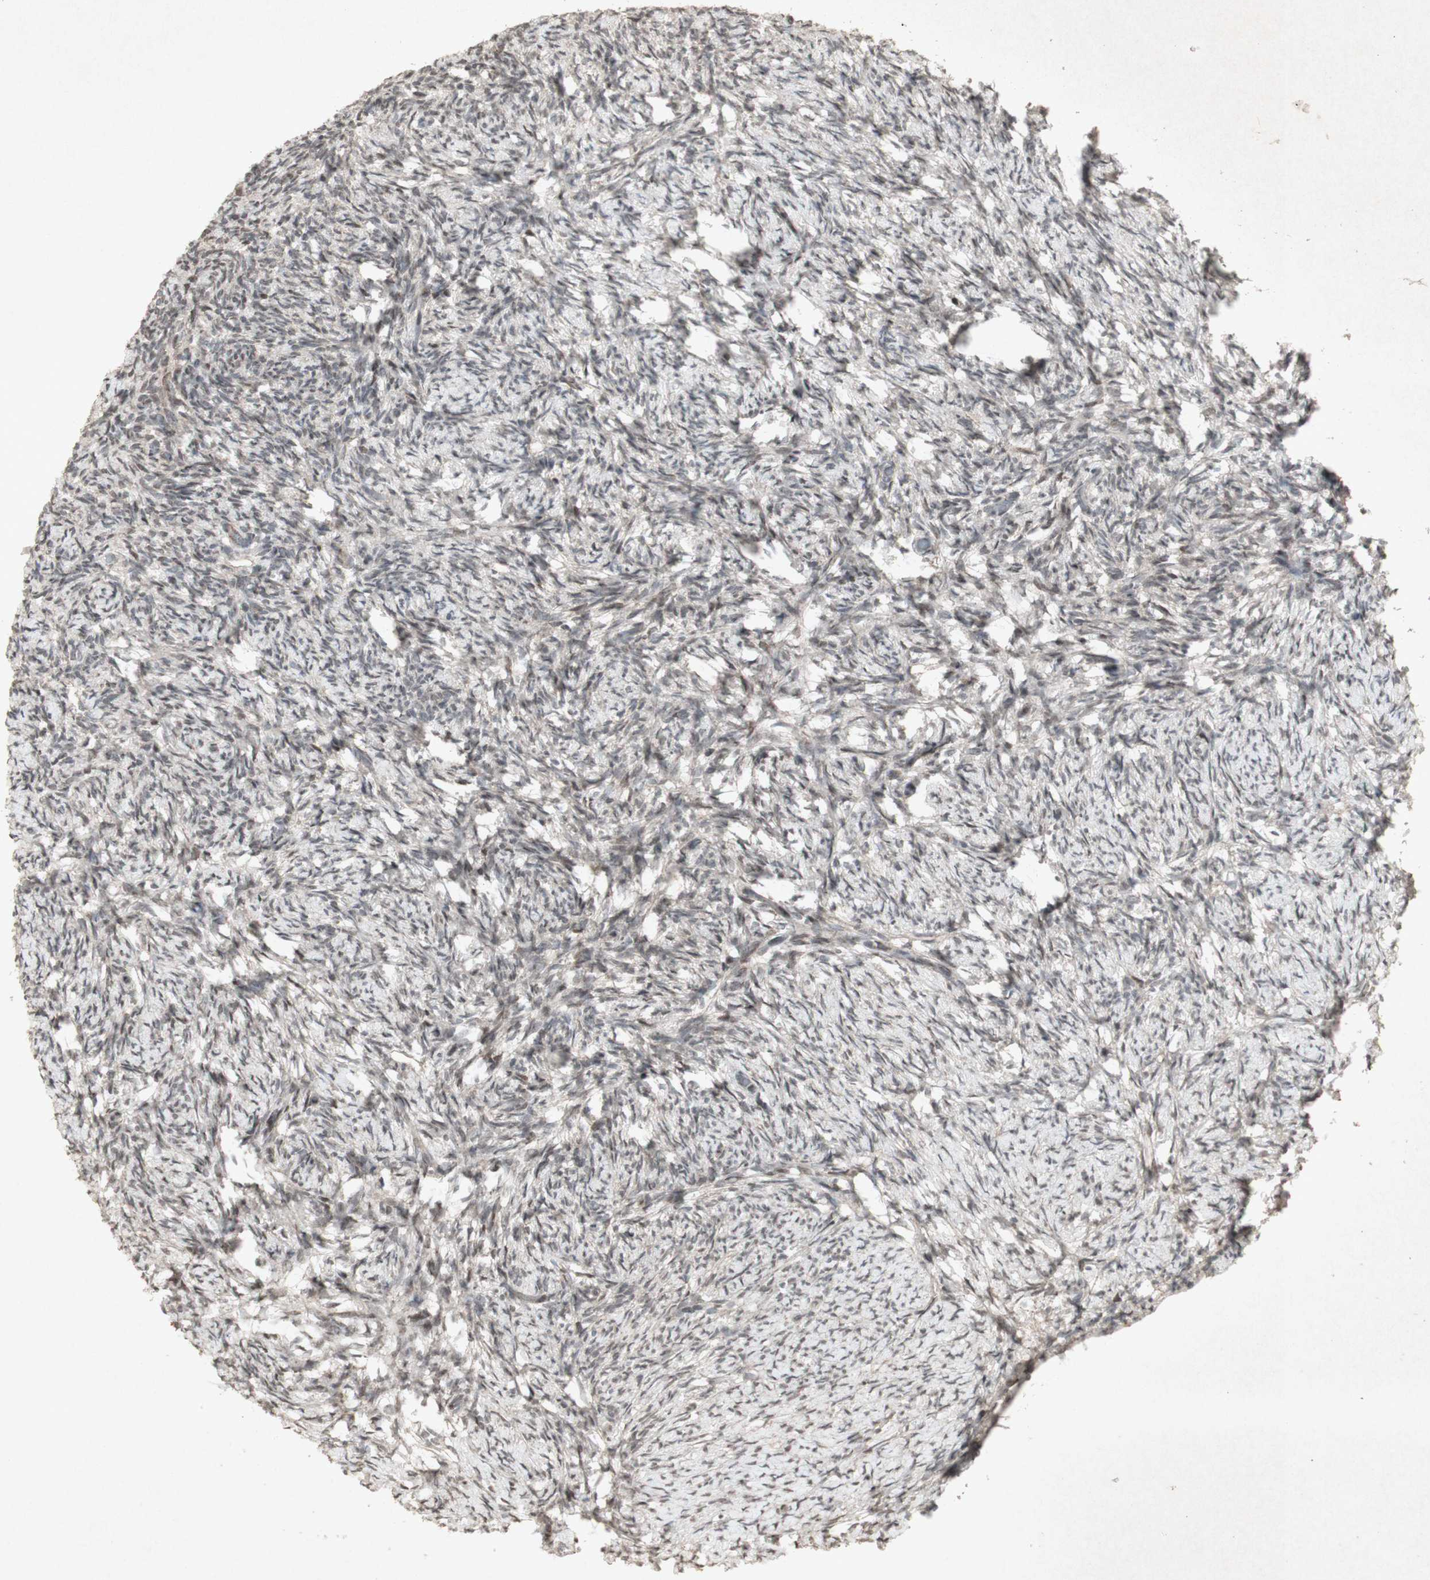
{"staining": {"intensity": "weak", "quantity": ">75%", "location": "cytoplasmic/membranous,nuclear"}, "tissue": "ovary", "cell_type": "Ovarian stroma cells", "image_type": "normal", "snomed": [{"axis": "morphology", "description": "Normal tissue, NOS"}, {"axis": "topography", "description": "Ovary"}], "caption": "Immunohistochemistry (DAB (3,3'-diaminobenzidine)) staining of normal ovary displays weak cytoplasmic/membranous,nuclear protein expression in about >75% of ovarian stroma cells.", "gene": "PLXNA1", "patient": {"sex": "female", "age": 60}}